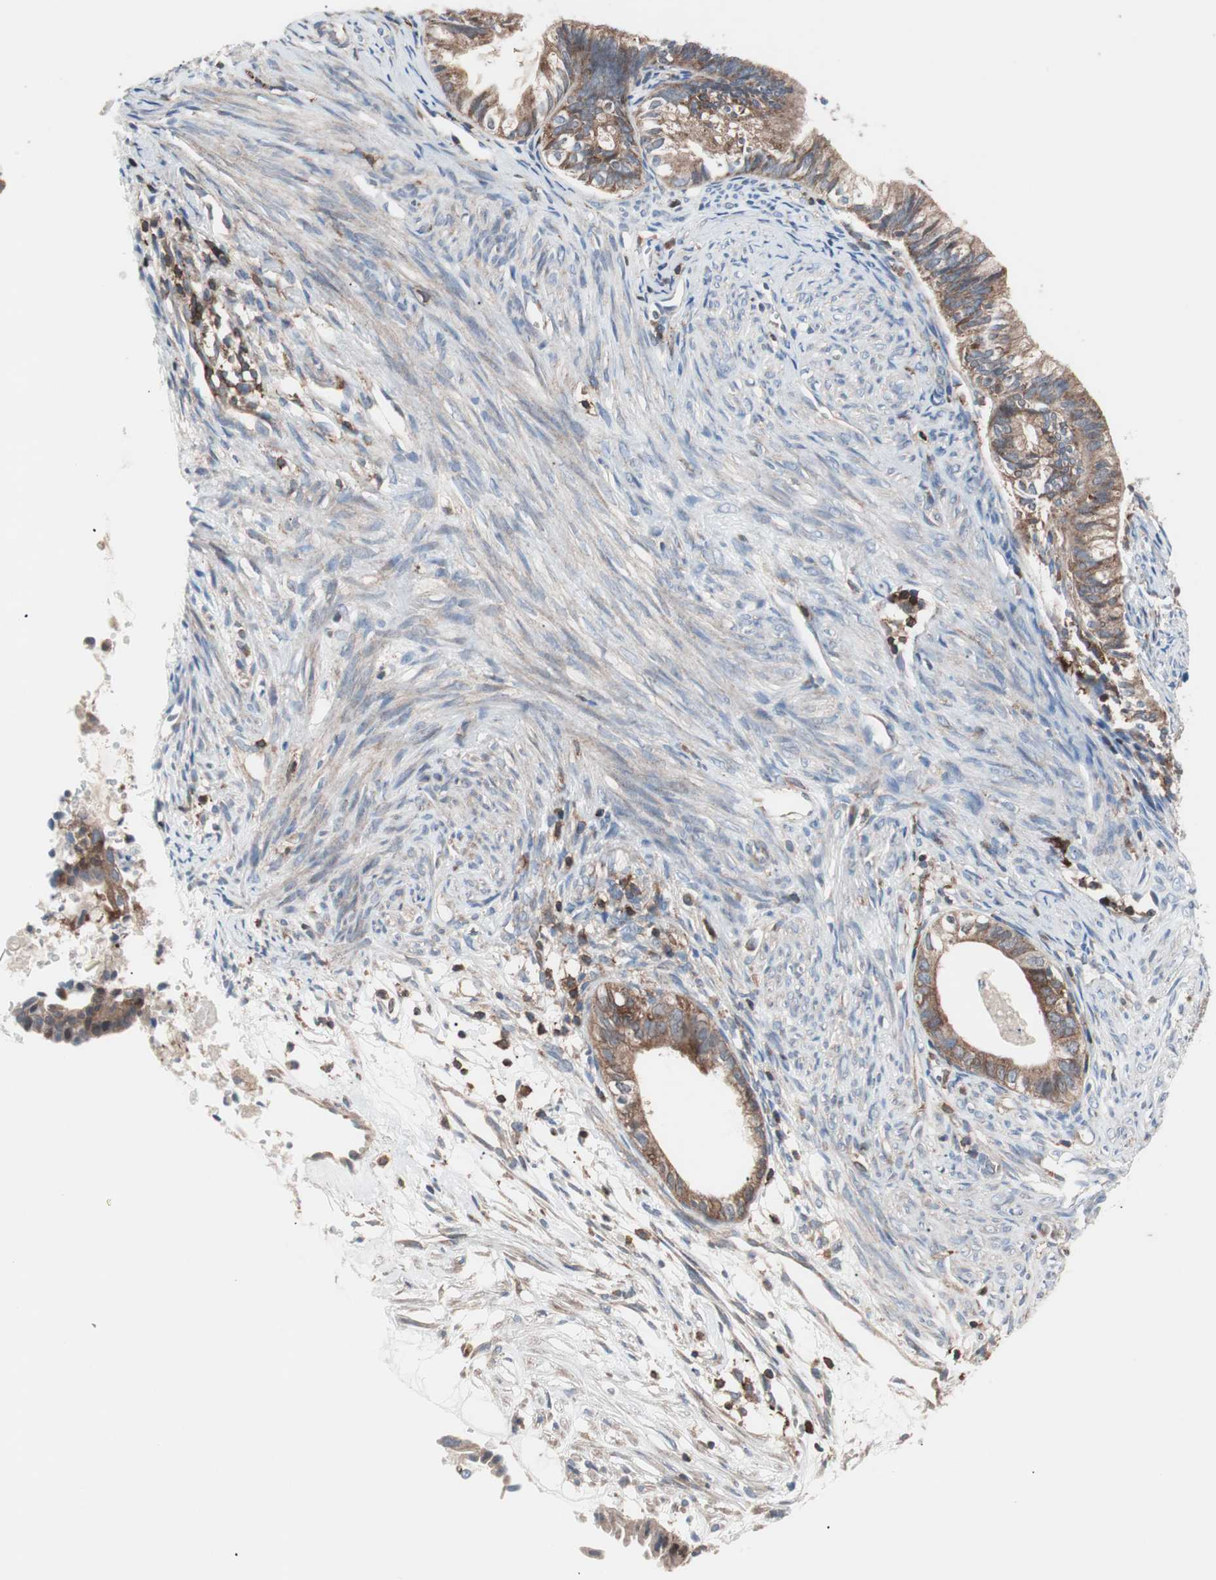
{"staining": {"intensity": "moderate", "quantity": ">75%", "location": "cytoplasmic/membranous"}, "tissue": "cervical cancer", "cell_type": "Tumor cells", "image_type": "cancer", "snomed": [{"axis": "morphology", "description": "Normal tissue, NOS"}, {"axis": "morphology", "description": "Adenocarcinoma, NOS"}, {"axis": "topography", "description": "Cervix"}, {"axis": "topography", "description": "Endometrium"}], "caption": "Cervical cancer (adenocarcinoma) stained with a protein marker displays moderate staining in tumor cells.", "gene": "PIK3R1", "patient": {"sex": "female", "age": 86}}